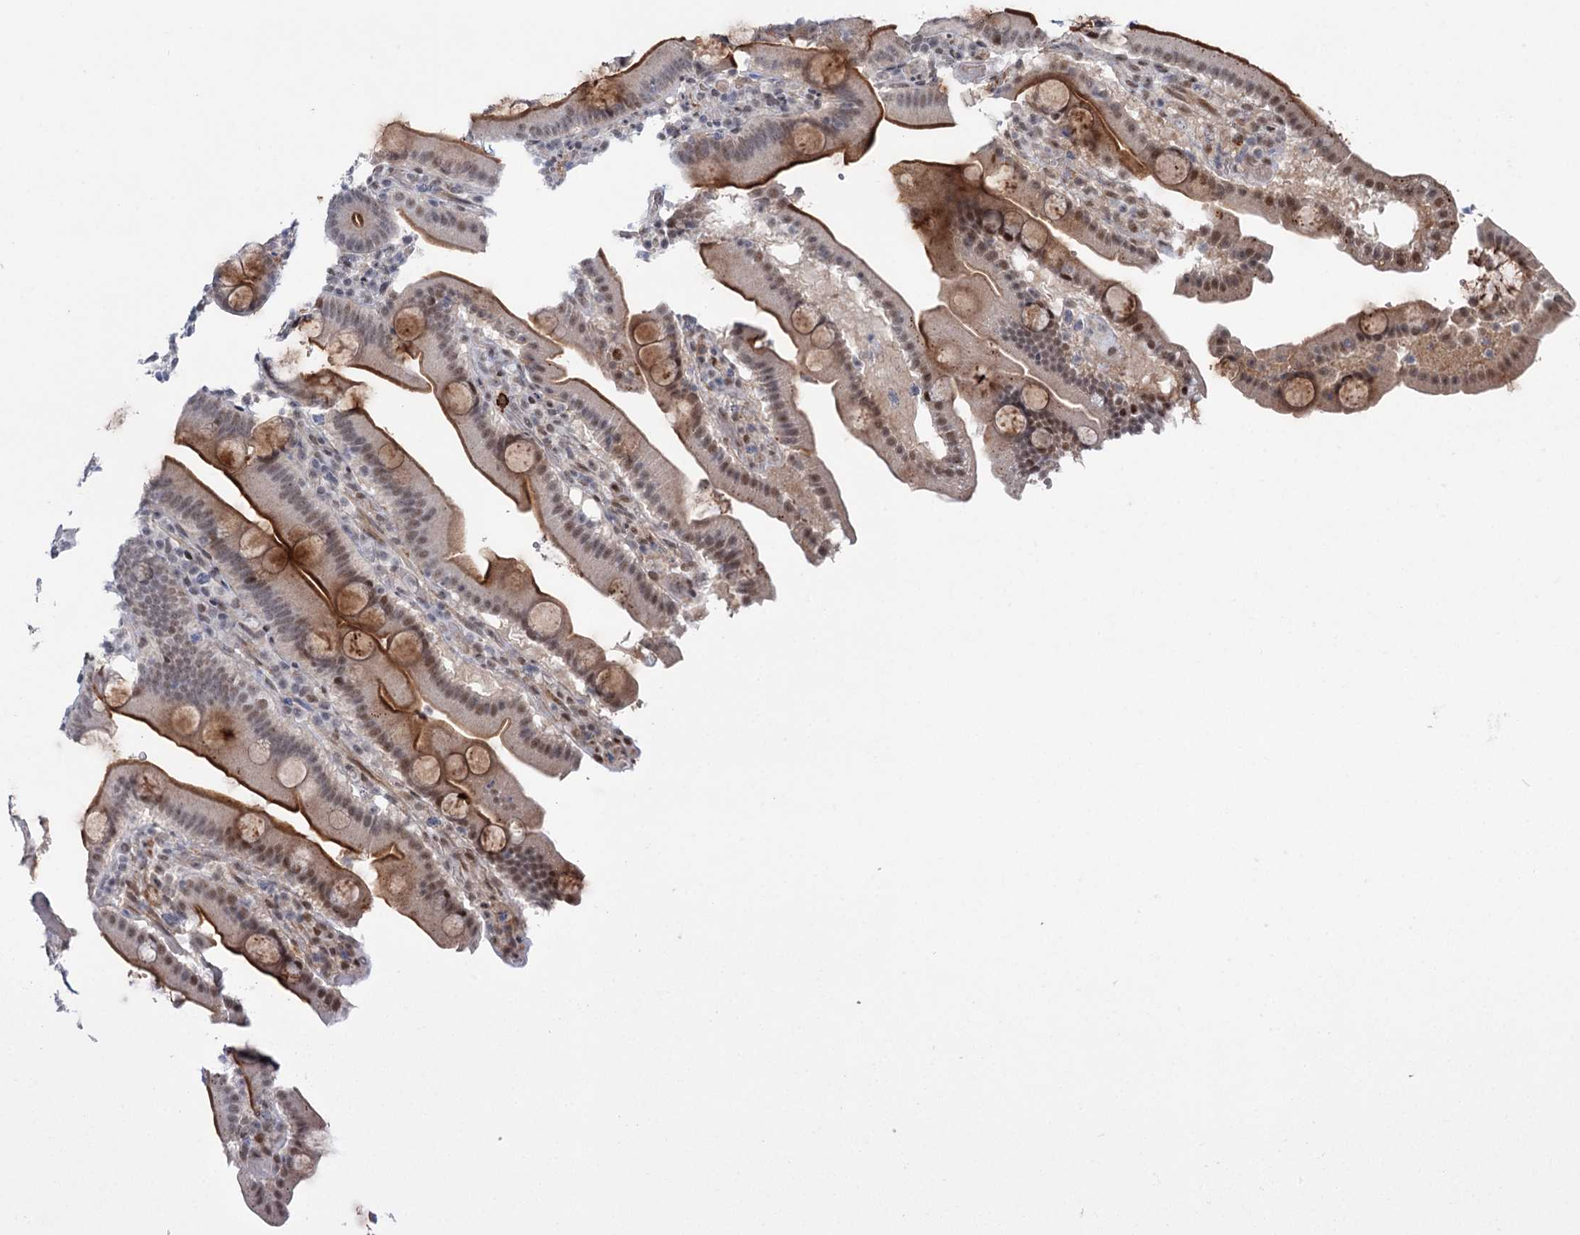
{"staining": {"intensity": "moderate", "quantity": "25%-75%", "location": "cytoplasmic/membranous"}, "tissue": "duodenum", "cell_type": "Glandular cells", "image_type": "normal", "snomed": [{"axis": "morphology", "description": "Normal tissue, NOS"}, {"axis": "topography", "description": "Duodenum"}], "caption": "Immunohistochemical staining of unremarkable human duodenum displays medium levels of moderate cytoplasmic/membranous positivity in approximately 25%-75% of glandular cells. (DAB = brown stain, brightfield microscopy at high magnification).", "gene": "FAM53A", "patient": {"sex": "male", "age": 55}}